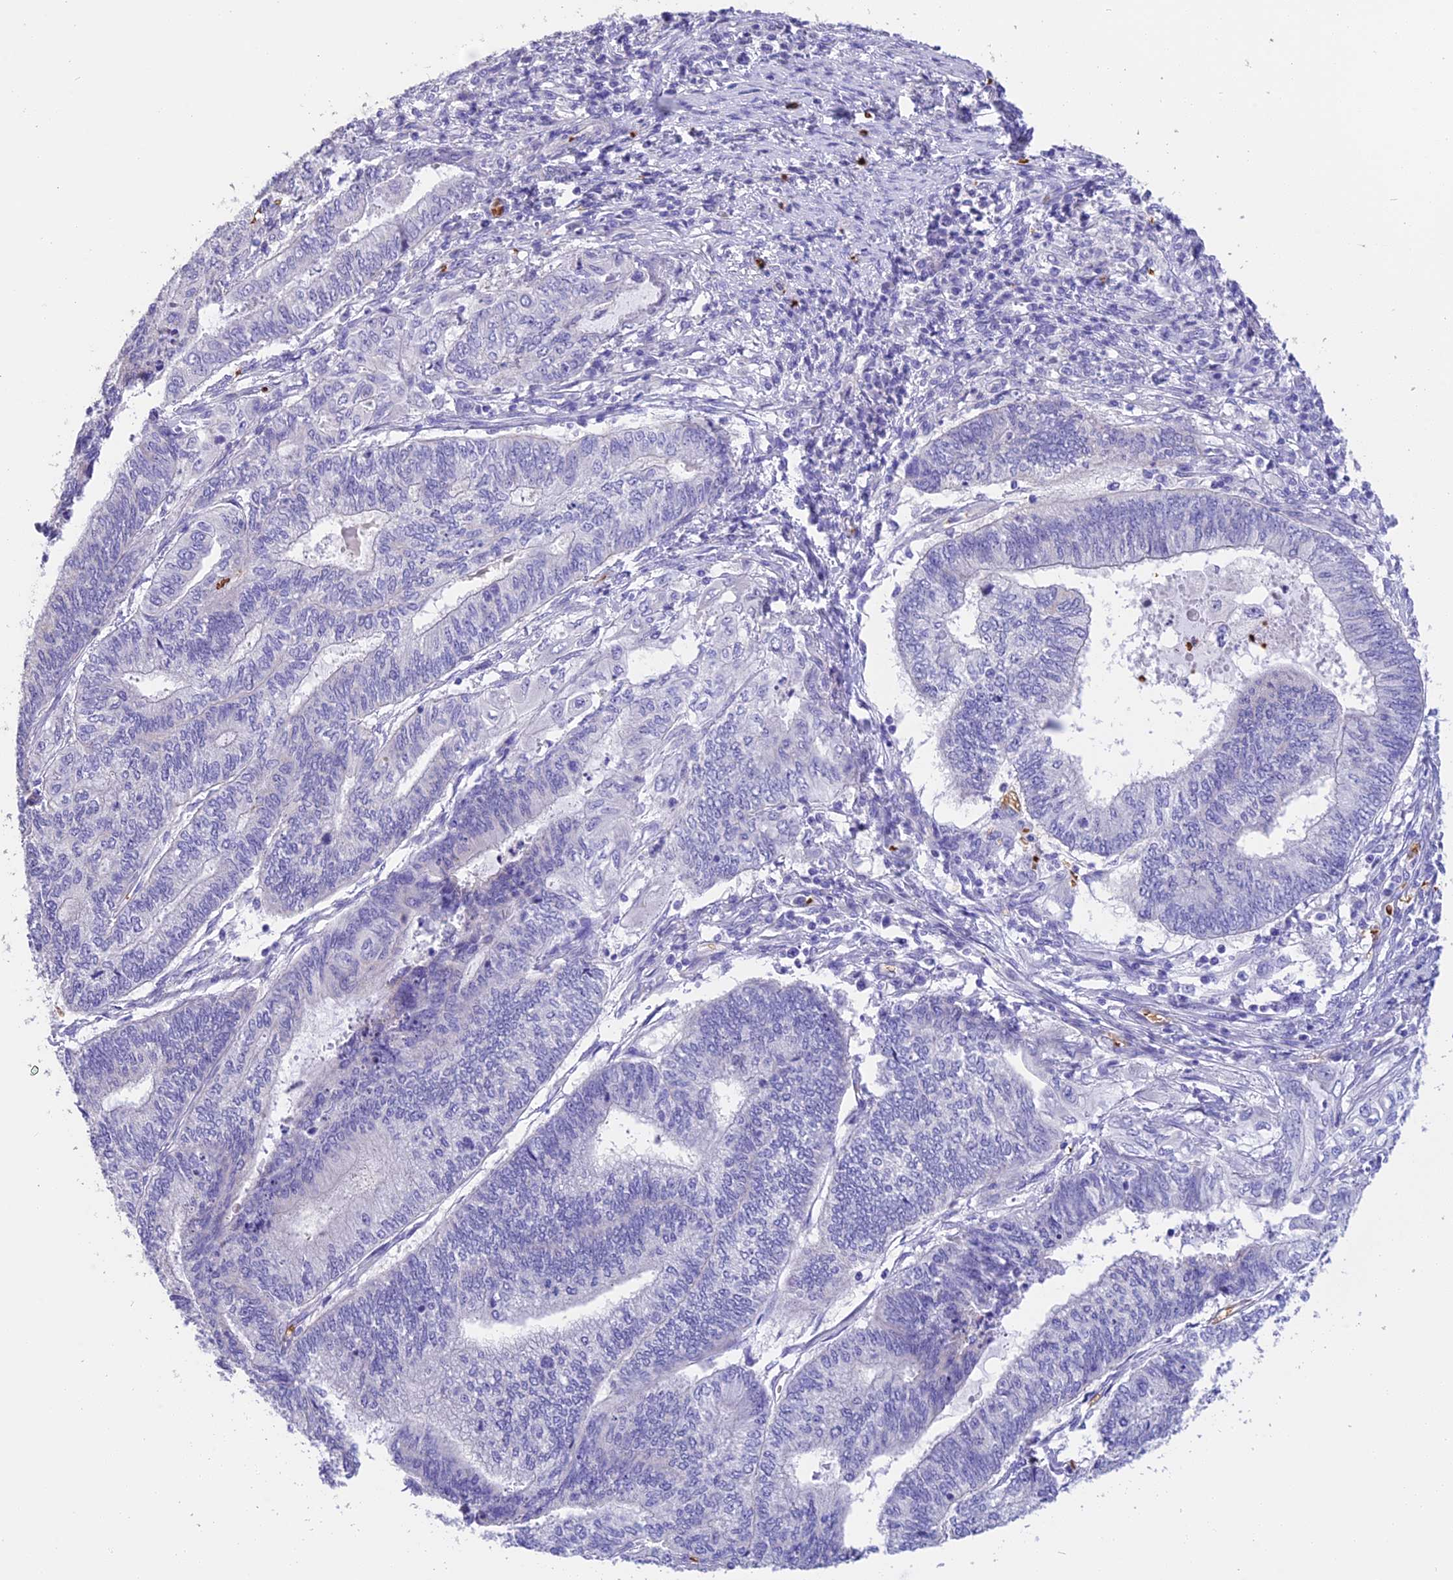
{"staining": {"intensity": "negative", "quantity": "none", "location": "none"}, "tissue": "endometrial cancer", "cell_type": "Tumor cells", "image_type": "cancer", "snomed": [{"axis": "morphology", "description": "Adenocarcinoma, NOS"}, {"axis": "topography", "description": "Uterus"}, {"axis": "topography", "description": "Endometrium"}], "caption": "High power microscopy histopathology image of an immunohistochemistry (IHC) image of endometrial adenocarcinoma, revealing no significant positivity in tumor cells.", "gene": "TNNC2", "patient": {"sex": "female", "age": 70}}